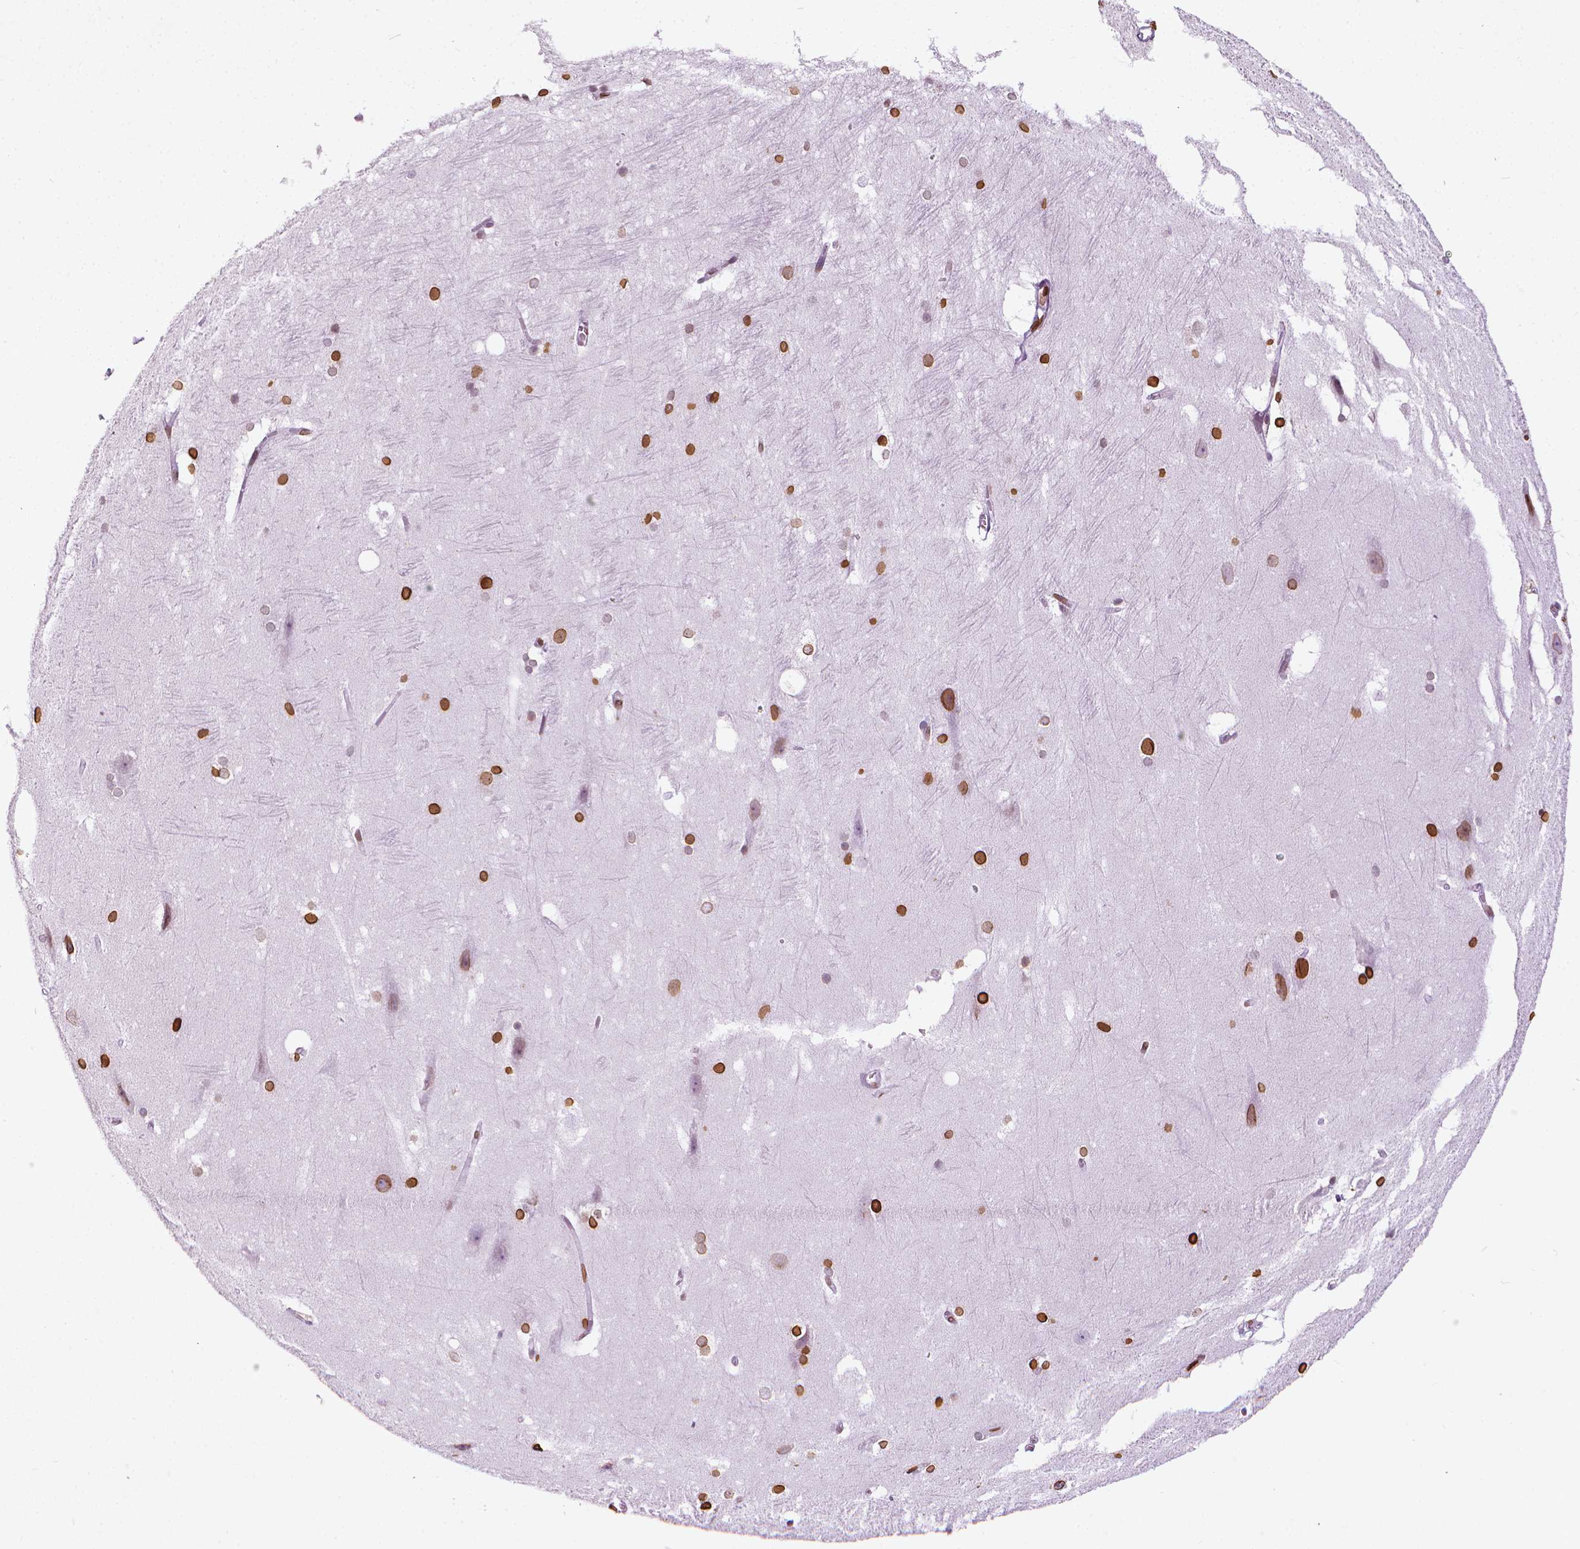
{"staining": {"intensity": "strong", "quantity": "25%-75%", "location": "cytoplasmic/membranous,nuclear"}, "tissue": "hippocampus", "cell_type": "Glial cells", "image_type": "normal", "snomed": [{"axis": "morphology", "description": "Normal tissue, NOS"}, {"axis": "topography", "description": "Cerebral cortex"}, {"axis": "topography", "description": "Hippocampus"}], "caption": "Immunohistochemical staining of benign human hippocampus demonstrates strong cytoplasmic/membranous,nuclear protein expression in approximately 25%-75% of glial cells.", "gene": "LMNB1", "patient": {"sex": "female", "age": 19}}